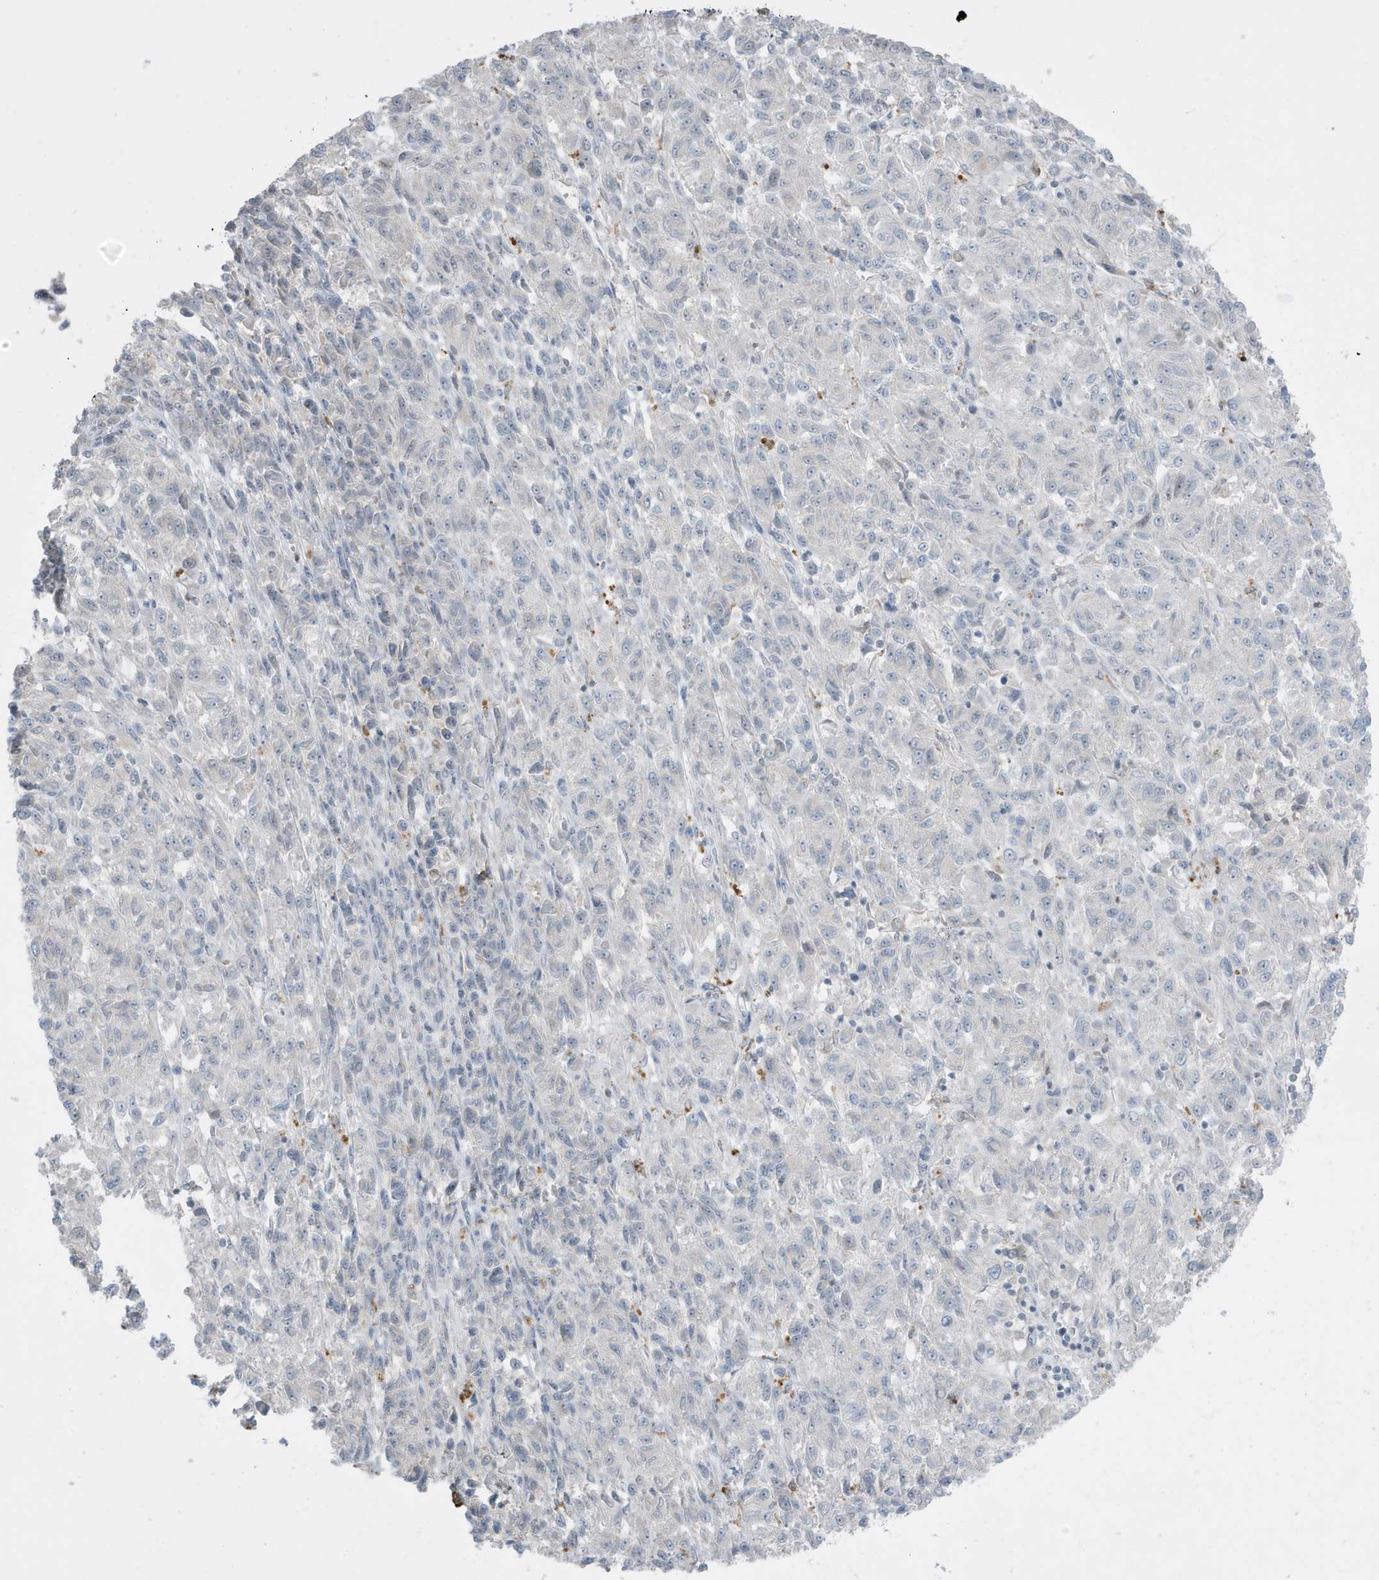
{"staining": {"intensity": "negative", "quantity": "none", "location": "none"}, "tissue": "melanoma", "cell_type": "Tumor cells", "image_type": "cancer", "snomed": [{"axis": "morphology", "description": "Malignant melanoma, Metastatic site"}, {"axis": "topography", "description": "Lung"}], "caption": "Photomicrograph shows no protein expression in tumor cells of malignant melanoma (metastatic site) tissue.", "gene": "FNDC1", "patient": {"sex": "male", "age": 64}}